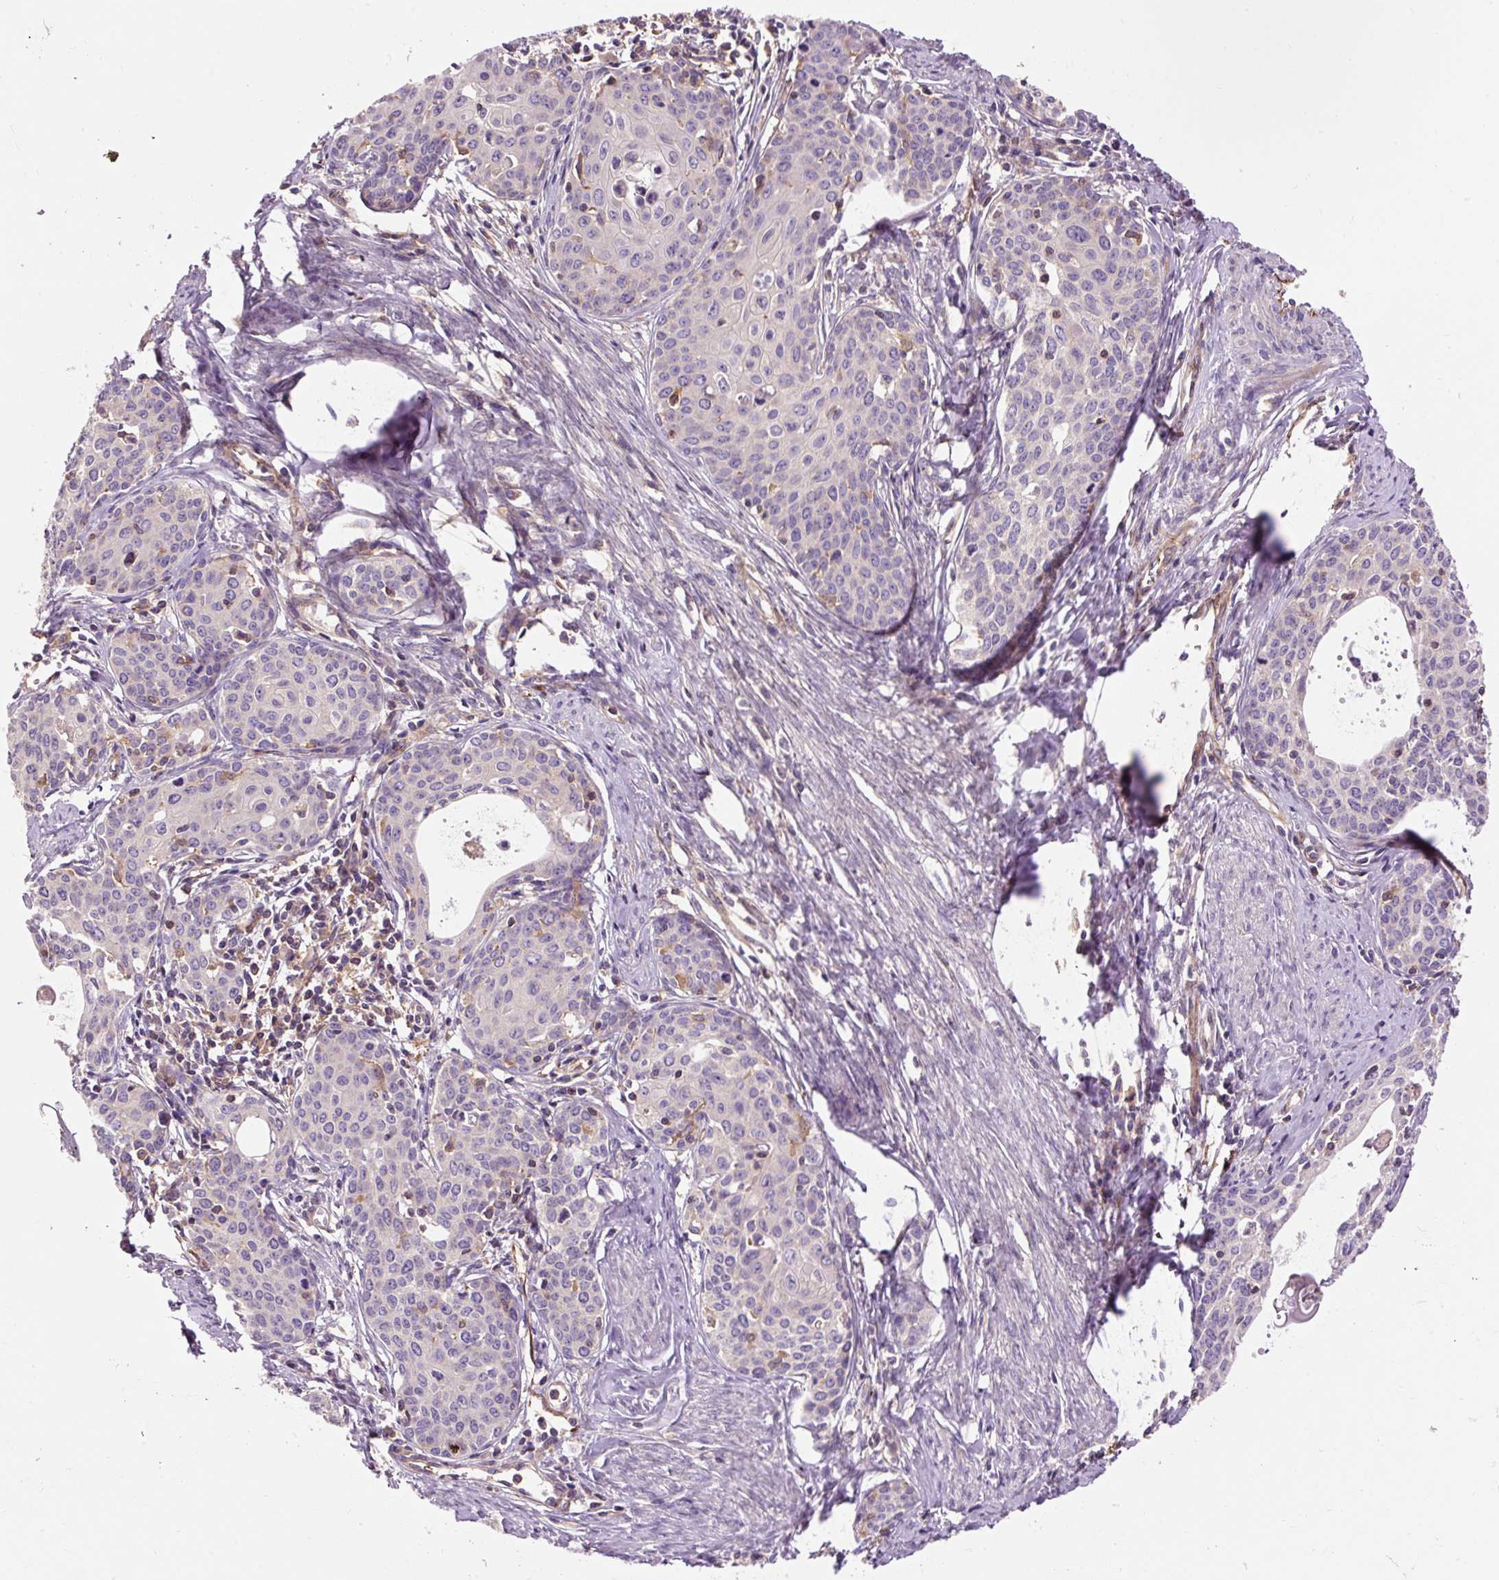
{"staining": {"intensity": "weak", "quantity": "25%-75%", "location": "cytoplasmic/membranous"}, "tissue": "cervical cancer", "cell_type": "Tumor cells", "image_type": "cancer", "snomed": [{"axis": "morphology", "description": "Squamous cell carcinoma, NOS"}, {"axis": "morphology", "description": "Adenocarcinoma, NOS"}, {"axis": "topography", "description": "Cervix"}], "caption": "Protein analysis of adenocarcinoma (cervical) tissue displays weak cytoplasmic/membranous expression in about 25%-75% of tumor cells.", "gene": "PCDHGB3", "patient": {"sex": "female", "age": 52}}